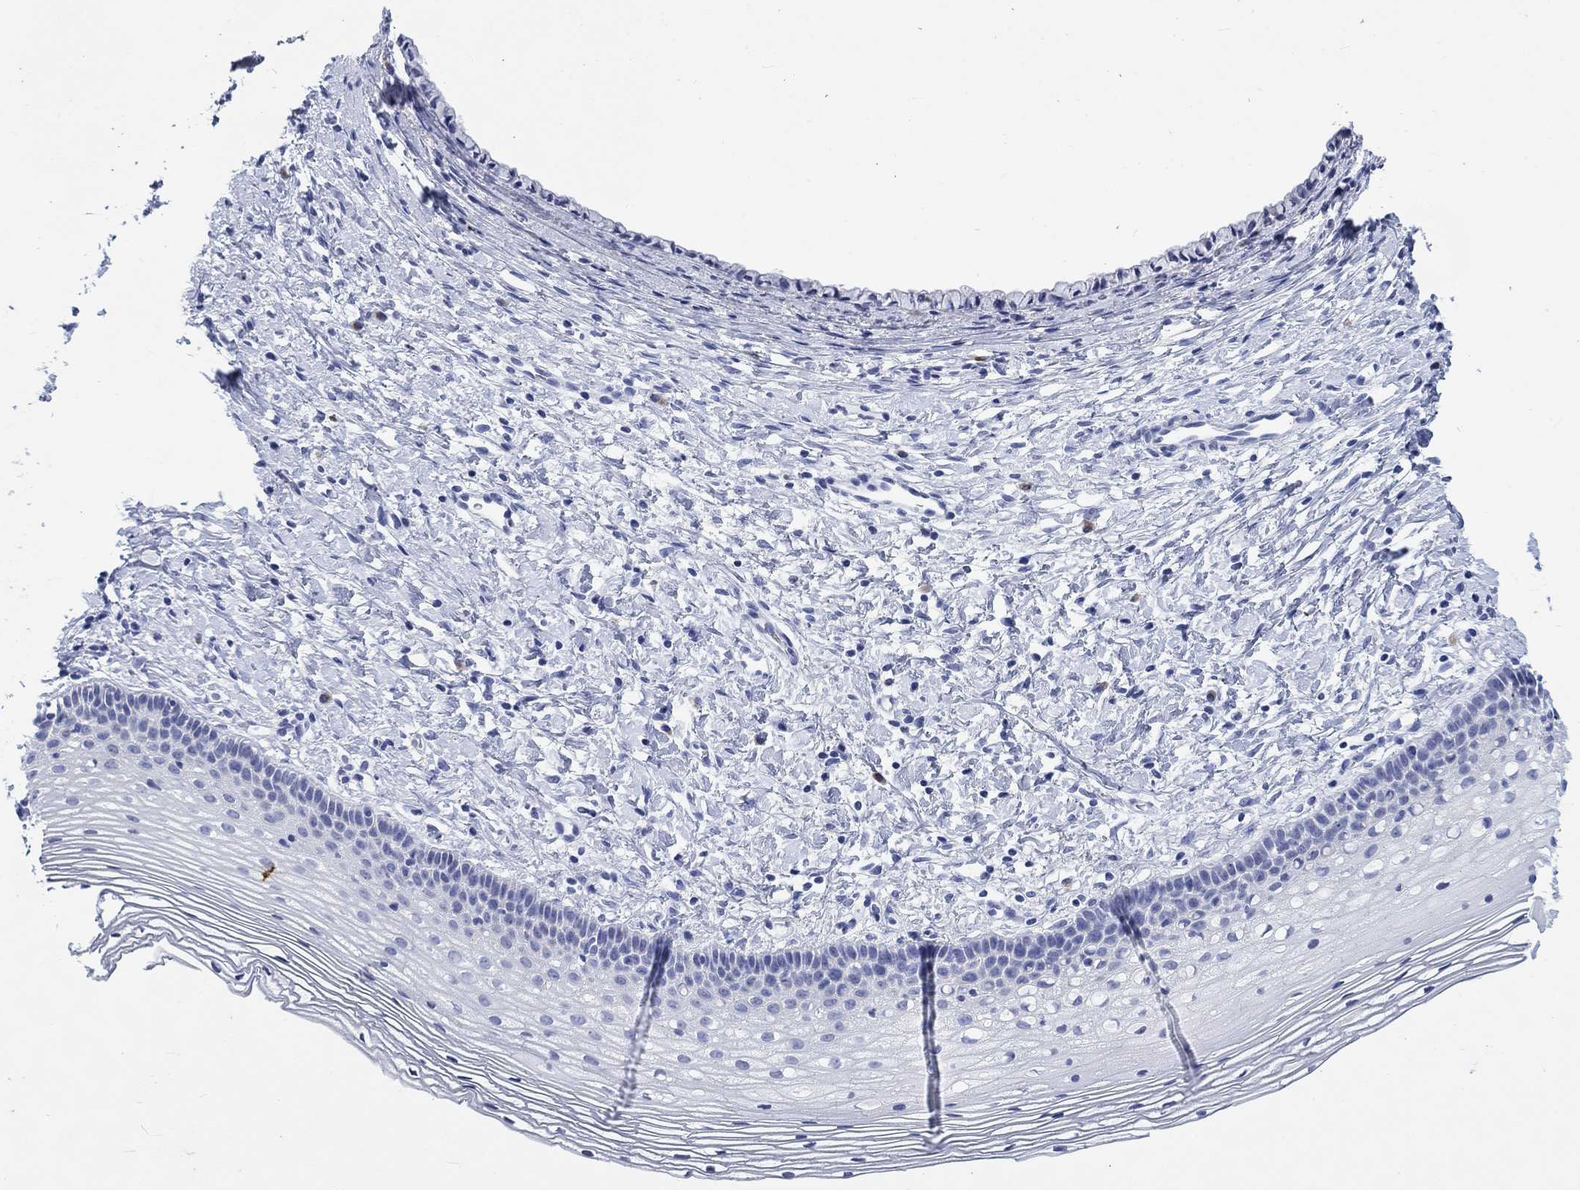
{"staining": {"intensity": "negative", "quantity": "none", "location": "none"}, "tissue": "cervix", "cell_type": "Glandular cells", "image_type": "normal", "snomed": [{"axis": "morphology", "description": "Normal tissue, NOS"}, {"axis": "topography", "description": "Cervix"}], "caption": "Histopathology image shows no significant protein expression in glandular cells of benign cervix.", "gene": "KRT76", "patient": {"sex": "female", "age": 39}}